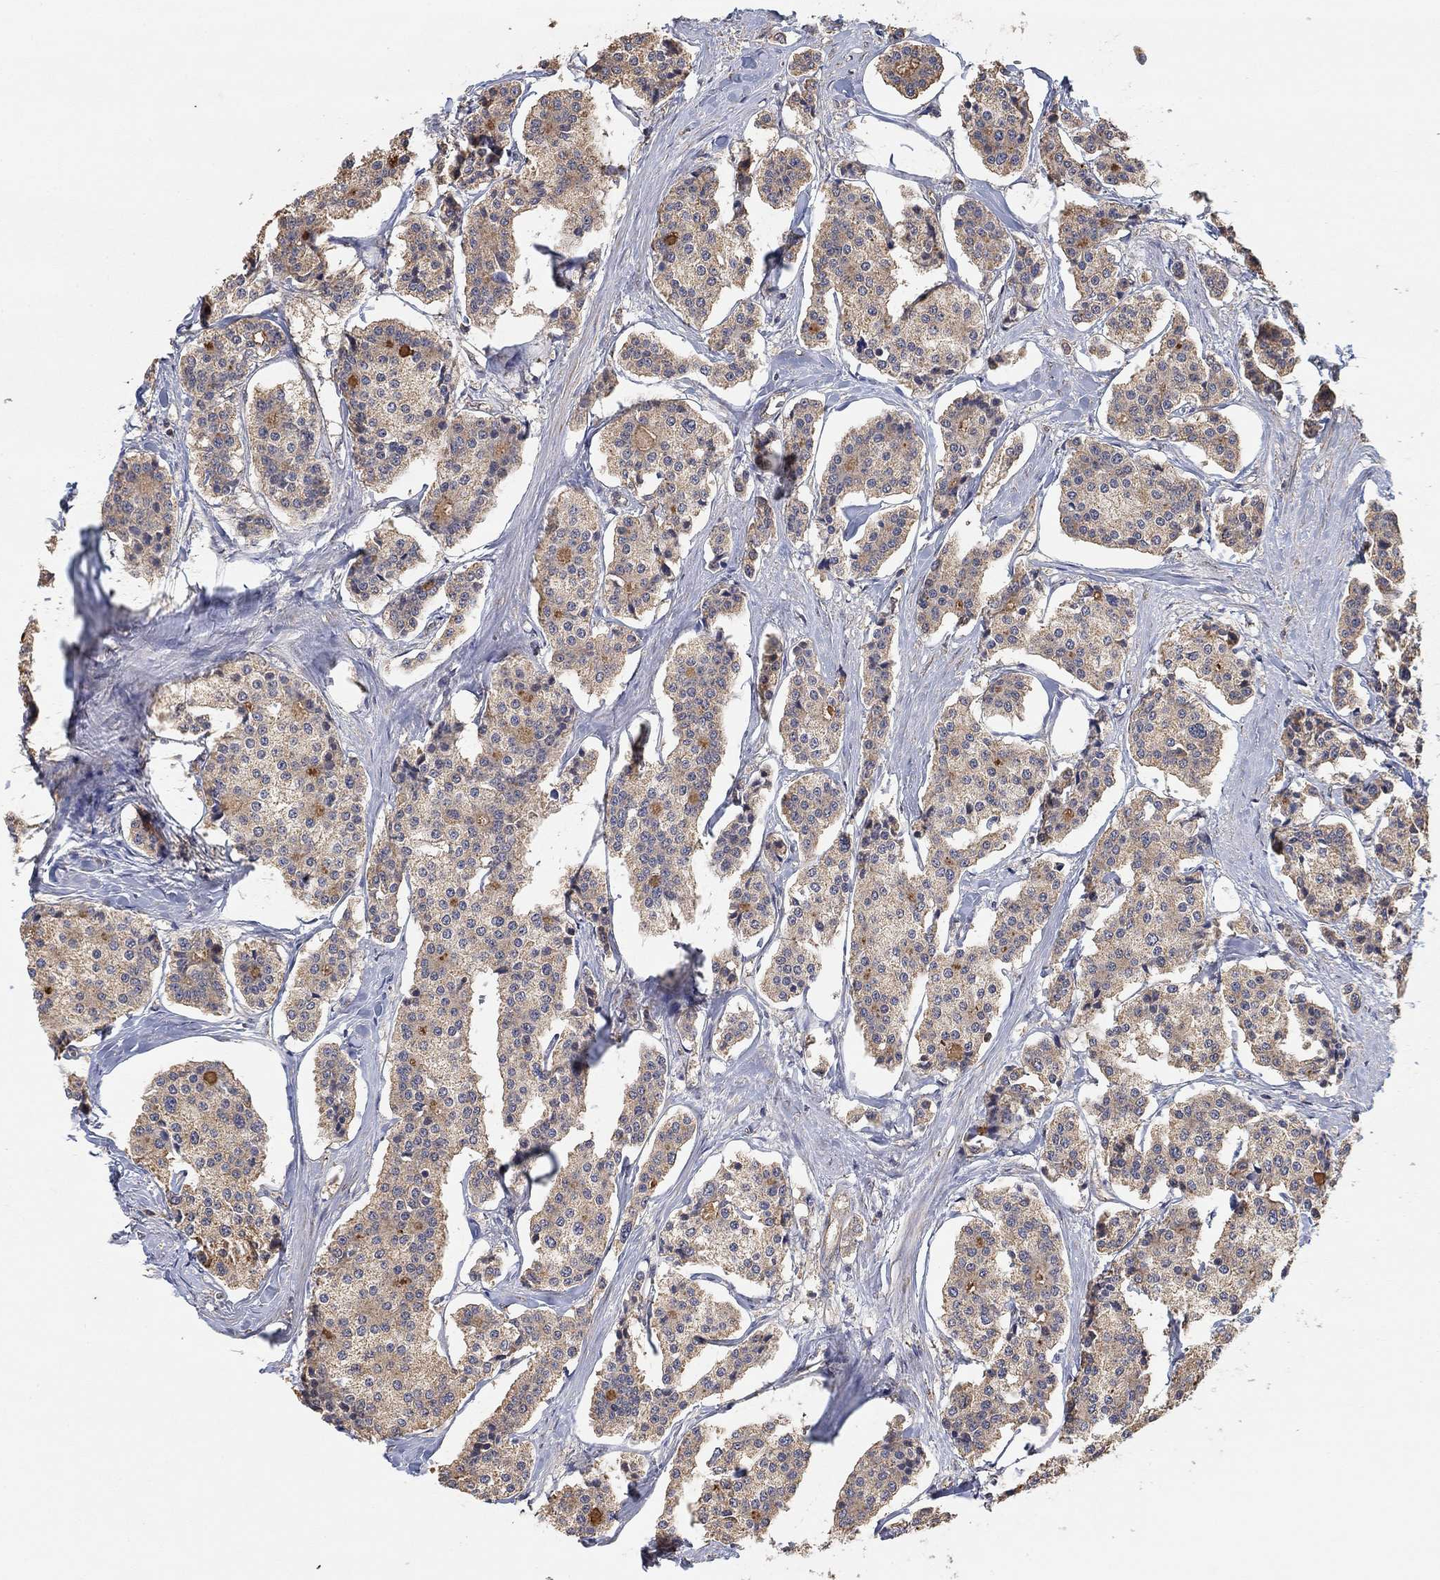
{"staining": {"intensity": "weak", "quantity": "<25%", "location": "cytoplasmic/membranous"}, "tissue": "carcinoid", "cell_type": "Tumor cells", "image_type": "cancer", "snomed": [{"axis": "morphology", "description": "Carcinoid, malignant, NOS"}, {"axis": "topography", "description": "Small intestine"}], "caption": "A micrograph of carcinoid (malignant) stained for a protein exhibits no brown staining in tumor cells.", "gene": "CCDC43", "patient": {"sex": "female", "age": 65}}